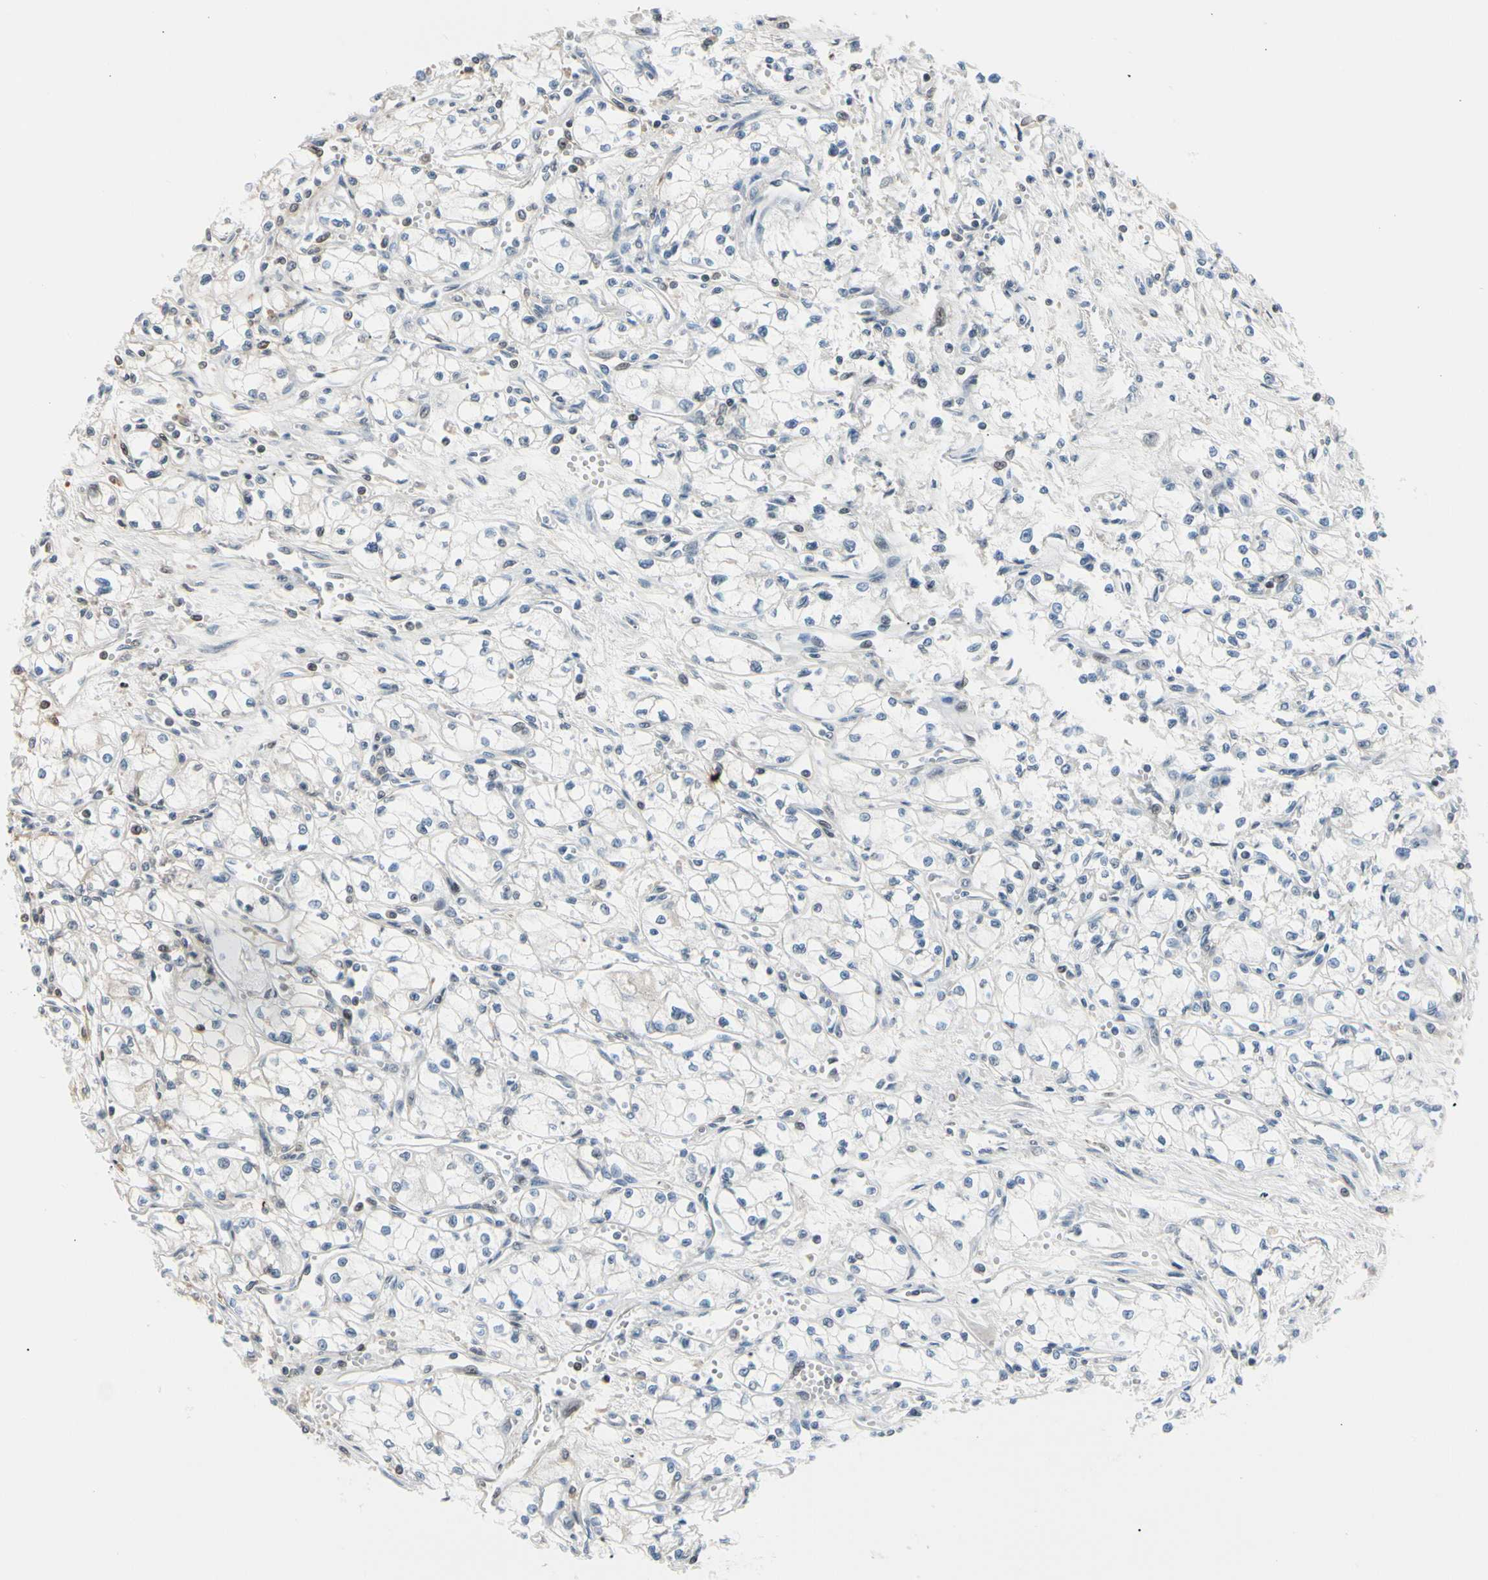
{"staining": {"intensity": "weak", "quantity": "25%-75%", "location": "nuclear"}, "tissue": "renal cancer", "cell_type": "Tumor cells", "image_type": "cancer", "snomed": [{"axis": "morphology", "description": "Normal tissue, NOS"}, {"axis": "morphology", "description": "Adenocarcinoma, NOS"}, {"axis": "topography", "description": "Kidney"}], "caption": "Immunohistochemical staining of renal cancer (adenocarcinoma) shows low levels of weak nuclear positivity in about 25%-75% of tumor cells.", "gene": "FOXO3", "patient": {"sex": "male", "age": 59}}